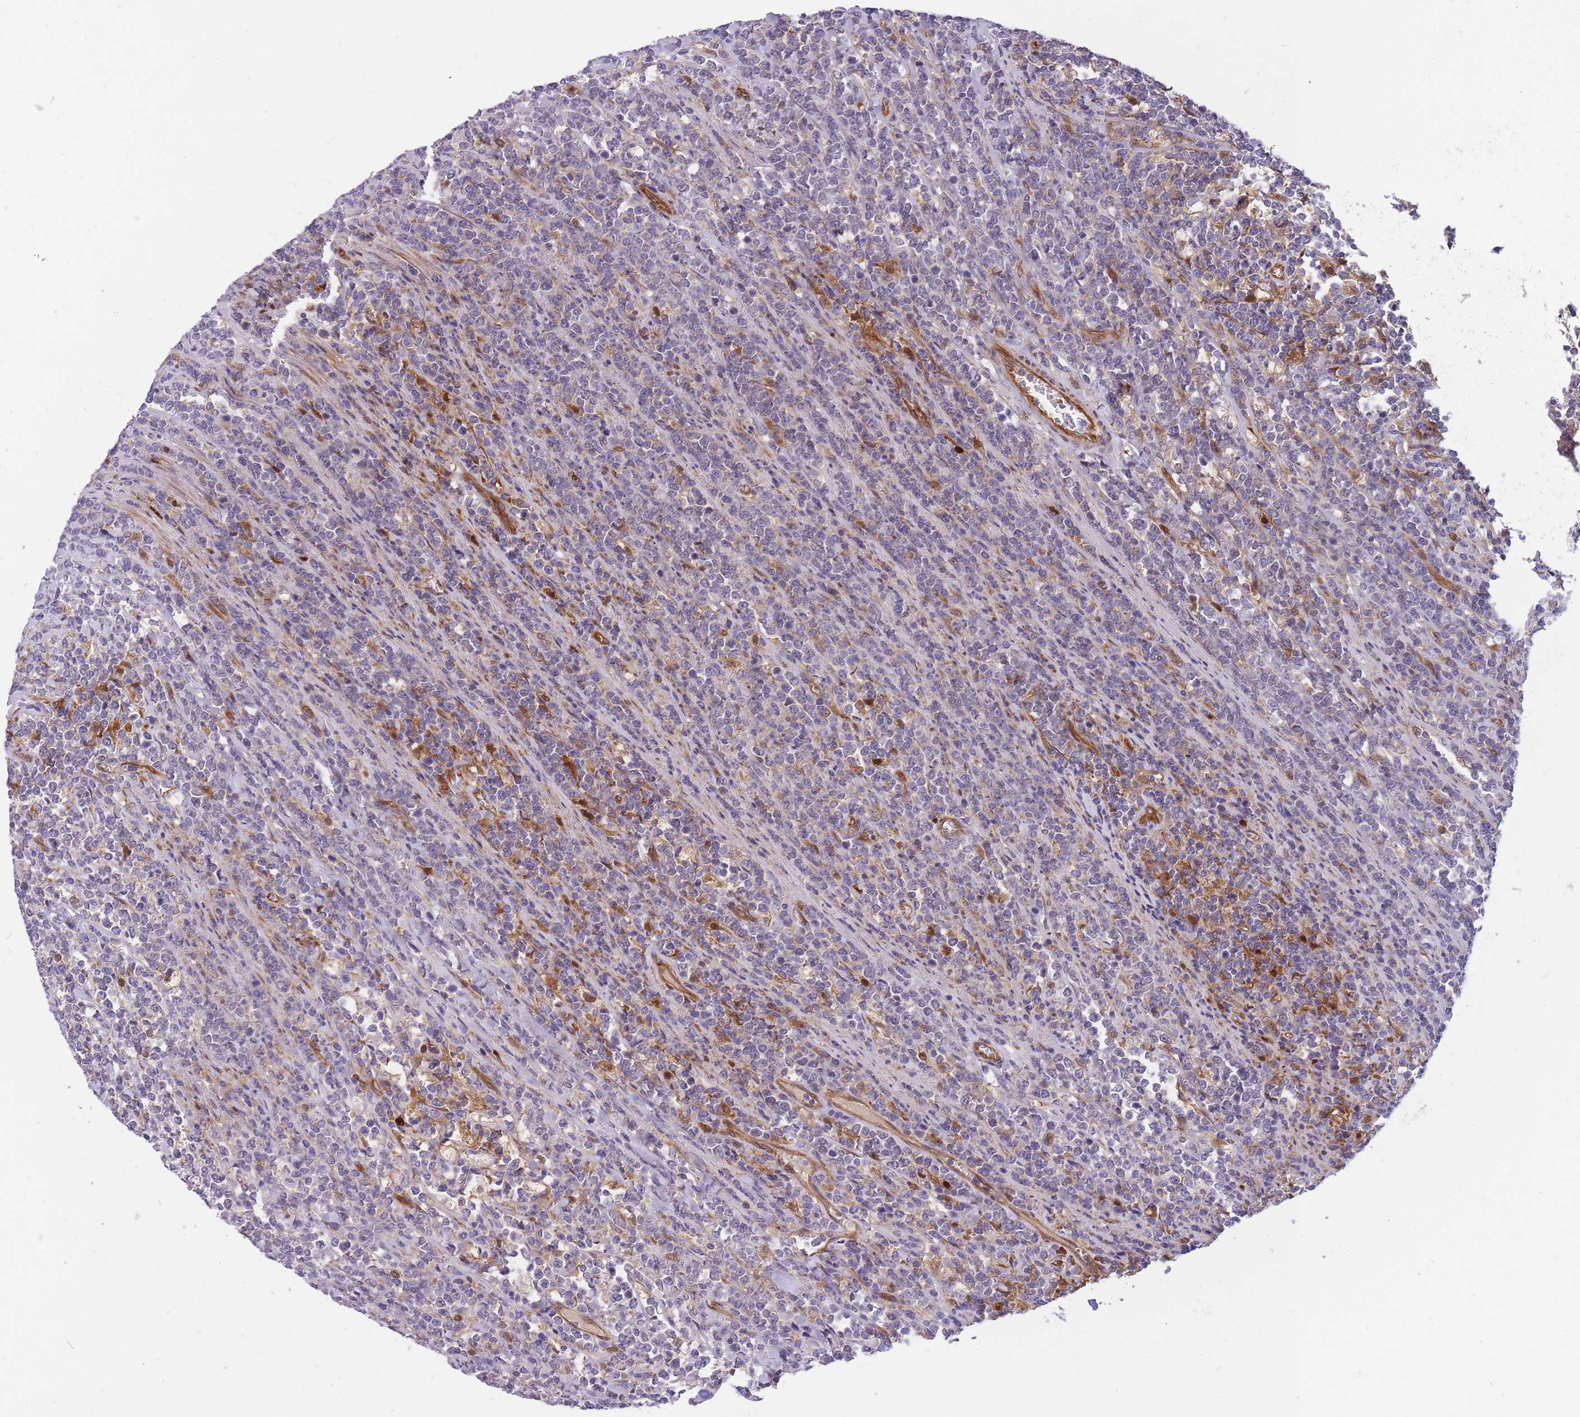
{"staining": {"intensity": "negative", "quantity": "none", "location": "none"}, "tissue": "lymphoma", "cell_type": "Tumor cells", "image_type": "cancer", "snomed": [{"axis": "morphology", "description": "Malignant lymphoma, non-Hodgkin's type, High grade"}, {"axis": "topography", "description": "Small intestine"}], "caption": "A high-resolution image shows immunohistochemistry staining of lymphoma, which shows no significant expression in tumor cells.", "gene": "CRYGN", "patient": {"sex": "male", "age": 8}}